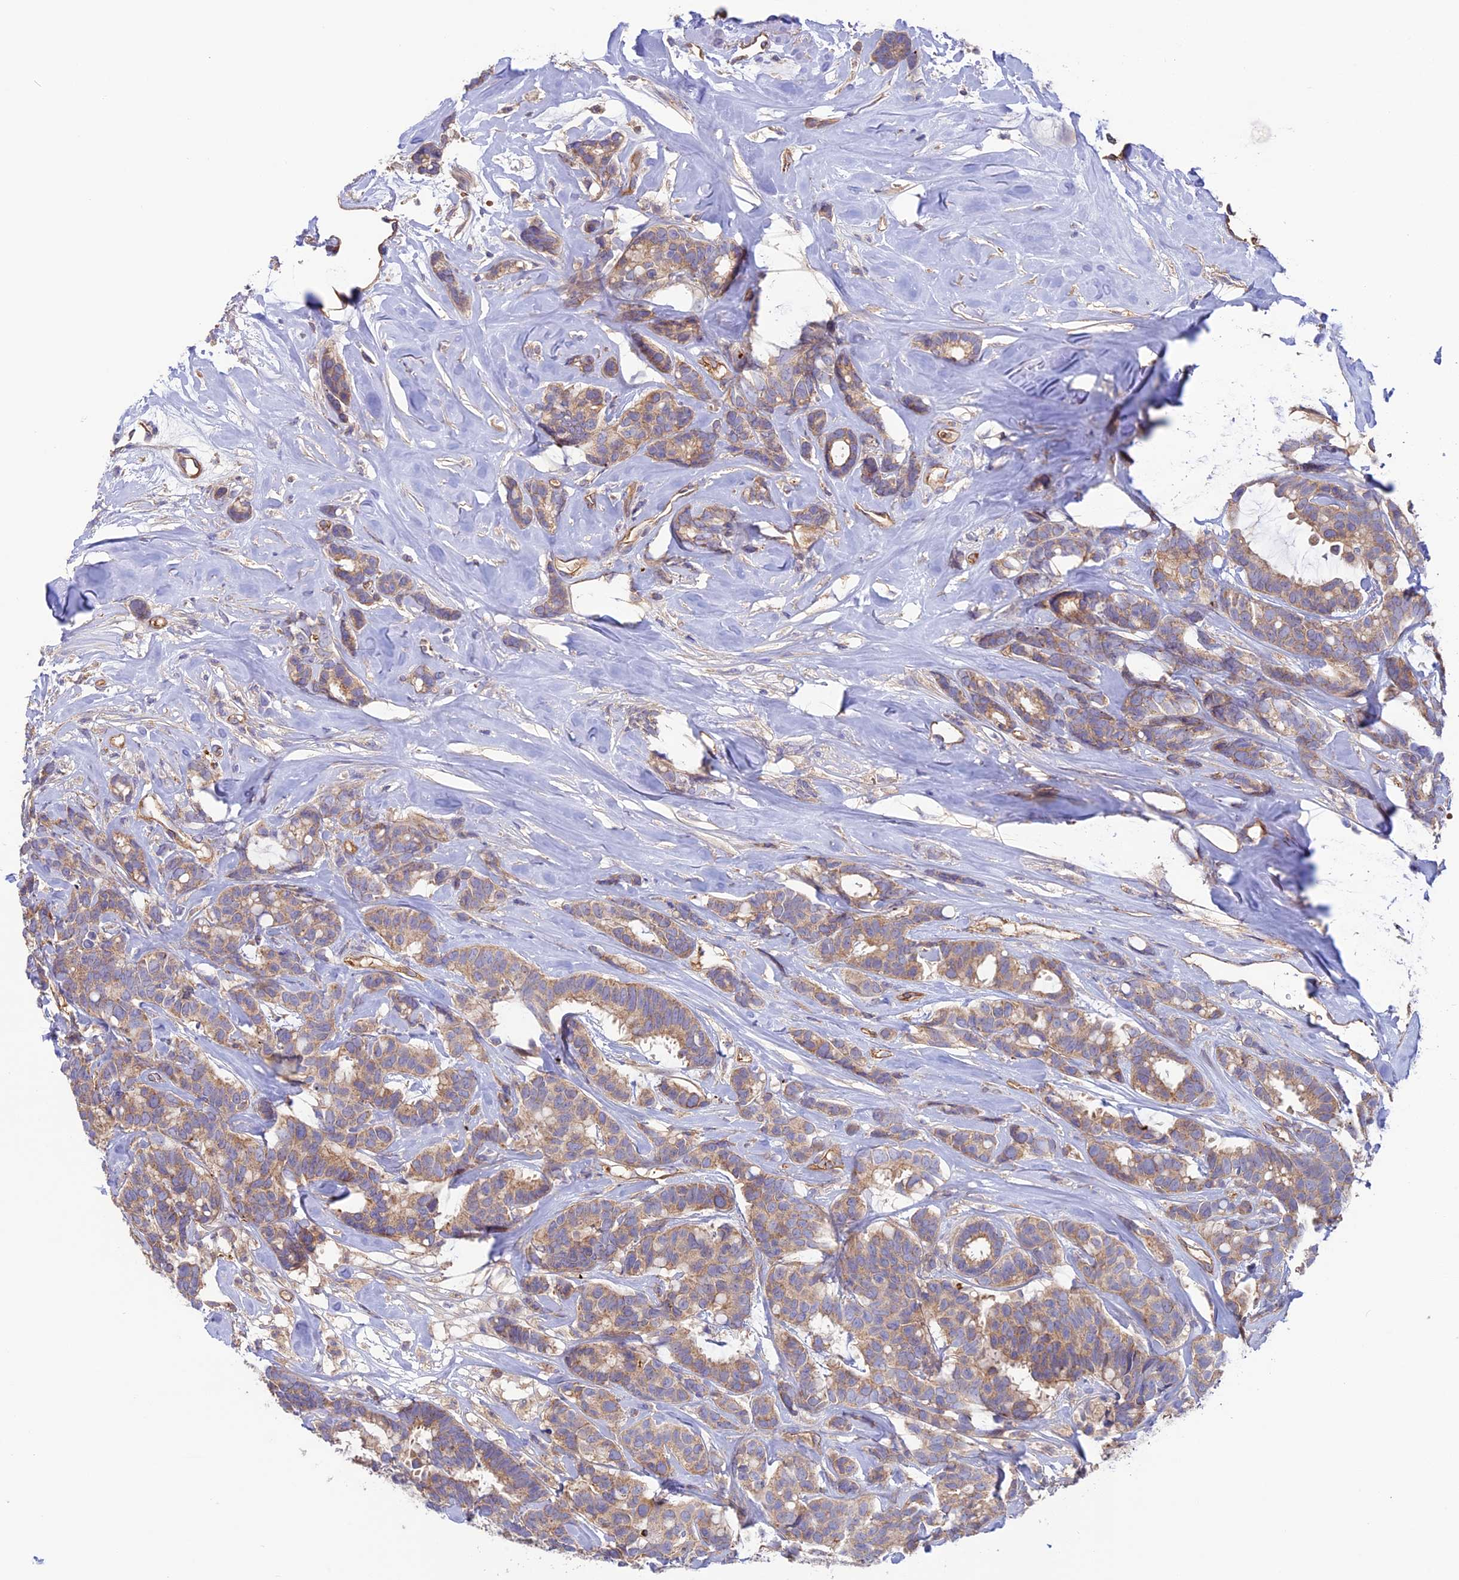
{"staining": {"intensity": "moderate", "quantity": ">75%", "location": "cytoplasmic/membranous"}, "tissue": "breast cancer", "cell_type": "Tumor cells", "image_type": "cancer", "snomed": [{"axis": "morphology", "description": "Duct carcinoma"}, {"axis": "topography", "description": "Breast"}], "caption": "This photomicrograph exhibits immunohistochemistry staining of invasive ductal carcinoma (breast), with medium moderate cytoplasmic/membranous expression in about >75% of tumor cells.", "gene": "DUS3L", "patient": {"sex": "female", "age": 87}}